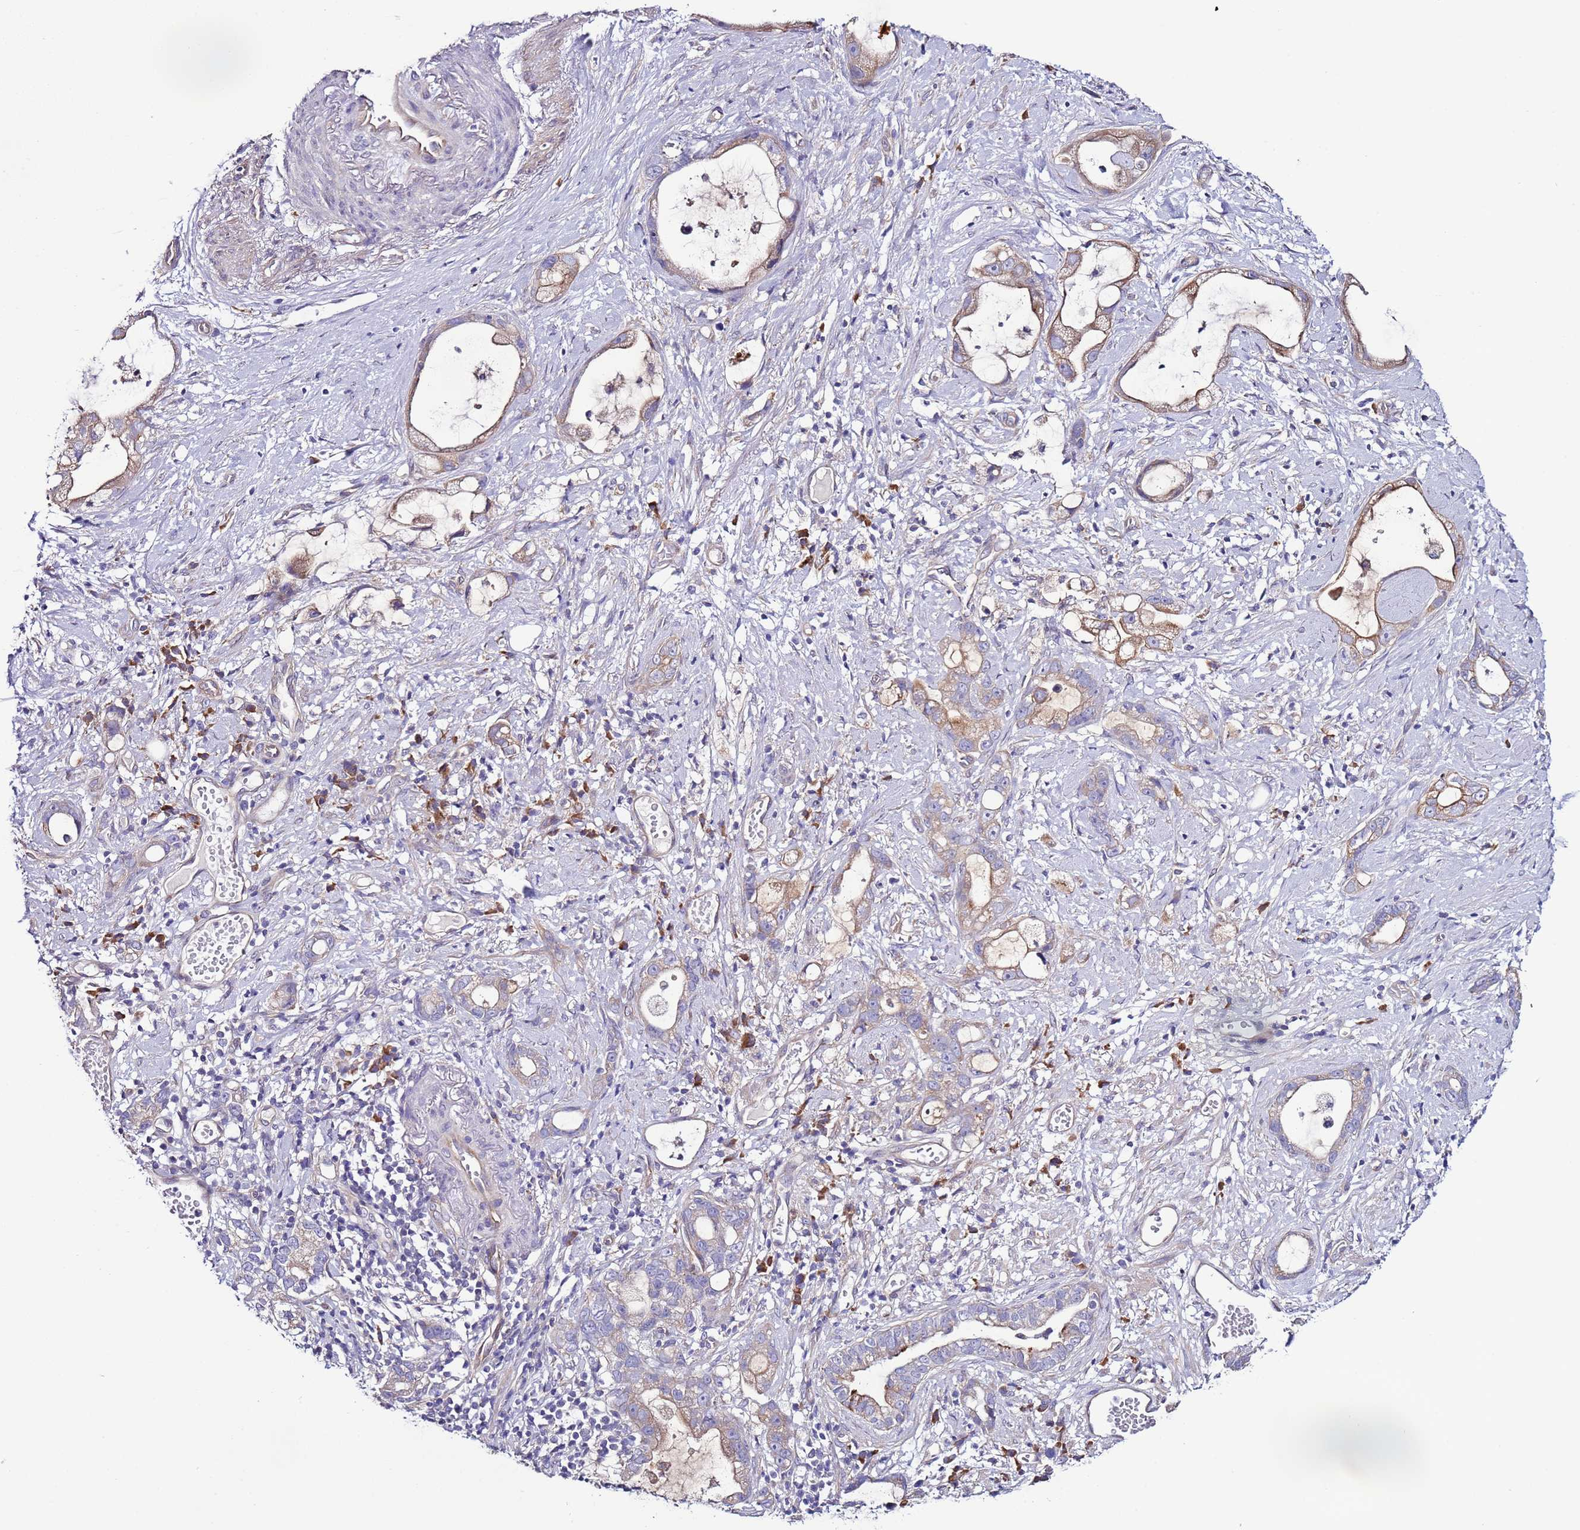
{"staining": {"intensity": "moderate", "quantity": "25%-75%", "location": "cytoplasmic/membranous"}, "tissue": "stomach cancer", "cell_type": "Tumor cells", "image_type": "cancer", "snomed": [{"axis": "morphology", "description": "Adenocarcinoma, NOS"}, {"axis": "topography", "description": "Stomach"}], "caption": "Stomach adenocarcinoma stained for a protein (brown) exhibits moderate cytoplasmic/membranous positive staining in about 25%-75% of tumor cells.", "gene": "SPCS1", "patient": {"sex": "male", "age": 55}}